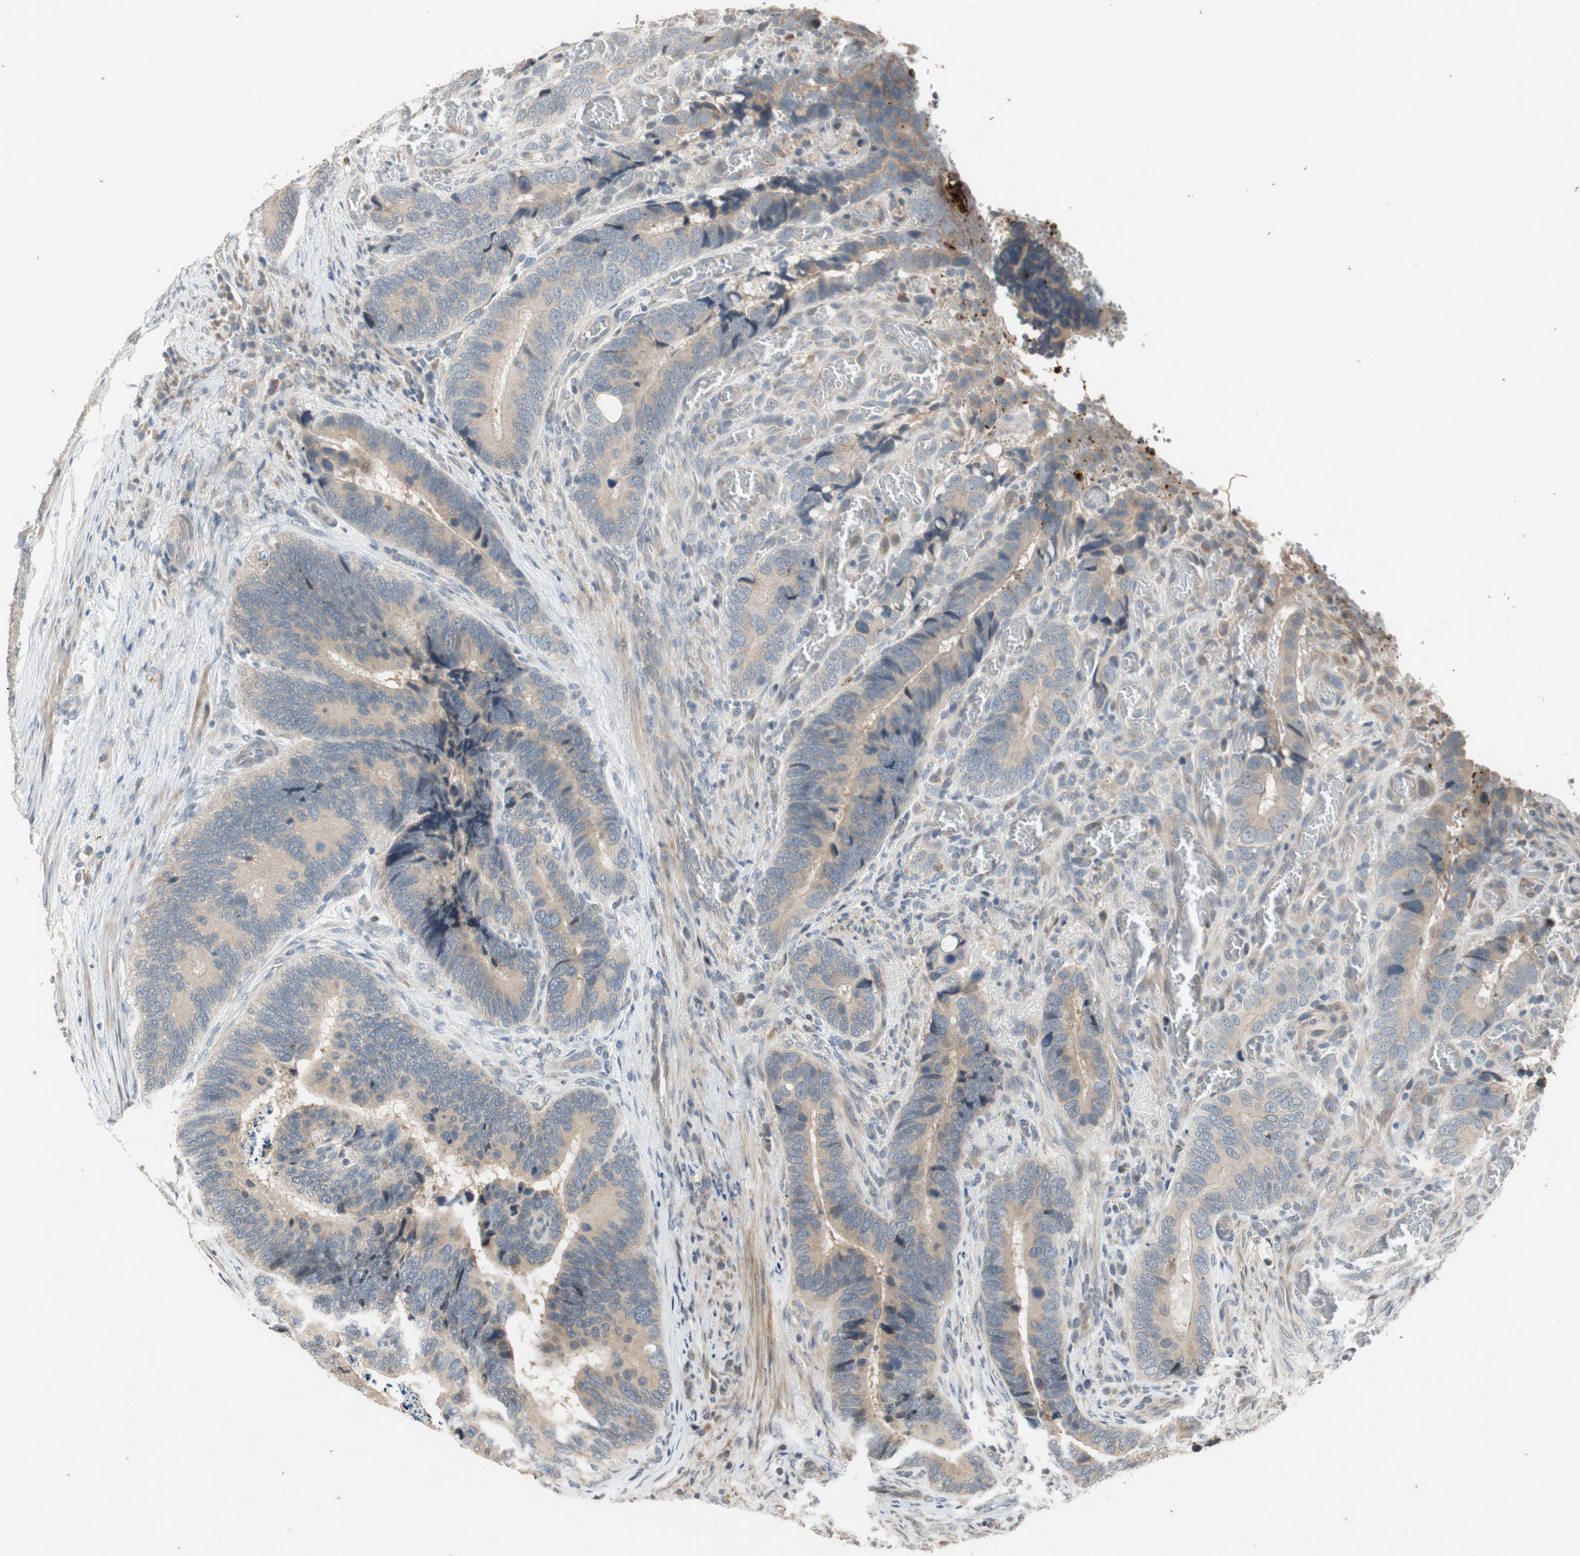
{"staining": {"intensity": "weak", "quantity": ">75%", "location": "cytoplasmic/membranous"}, "tissue": "colorectal cancer", "cell_type": "Tumor cells", "image_type": "cancer", "snomed": [{"axis": "morphology", "description": "Adenocarcinoma, NOS"}, {"axis": "topography", "description": "Colon"}], "caption": "Adenocarcinoma (colorectal) tissue demonstrates weak cytoplasmic/membranous staining in about >75% of tumor cells", "gene": "ATP2C1", "patient": {"sex": "male", "age": 72}}